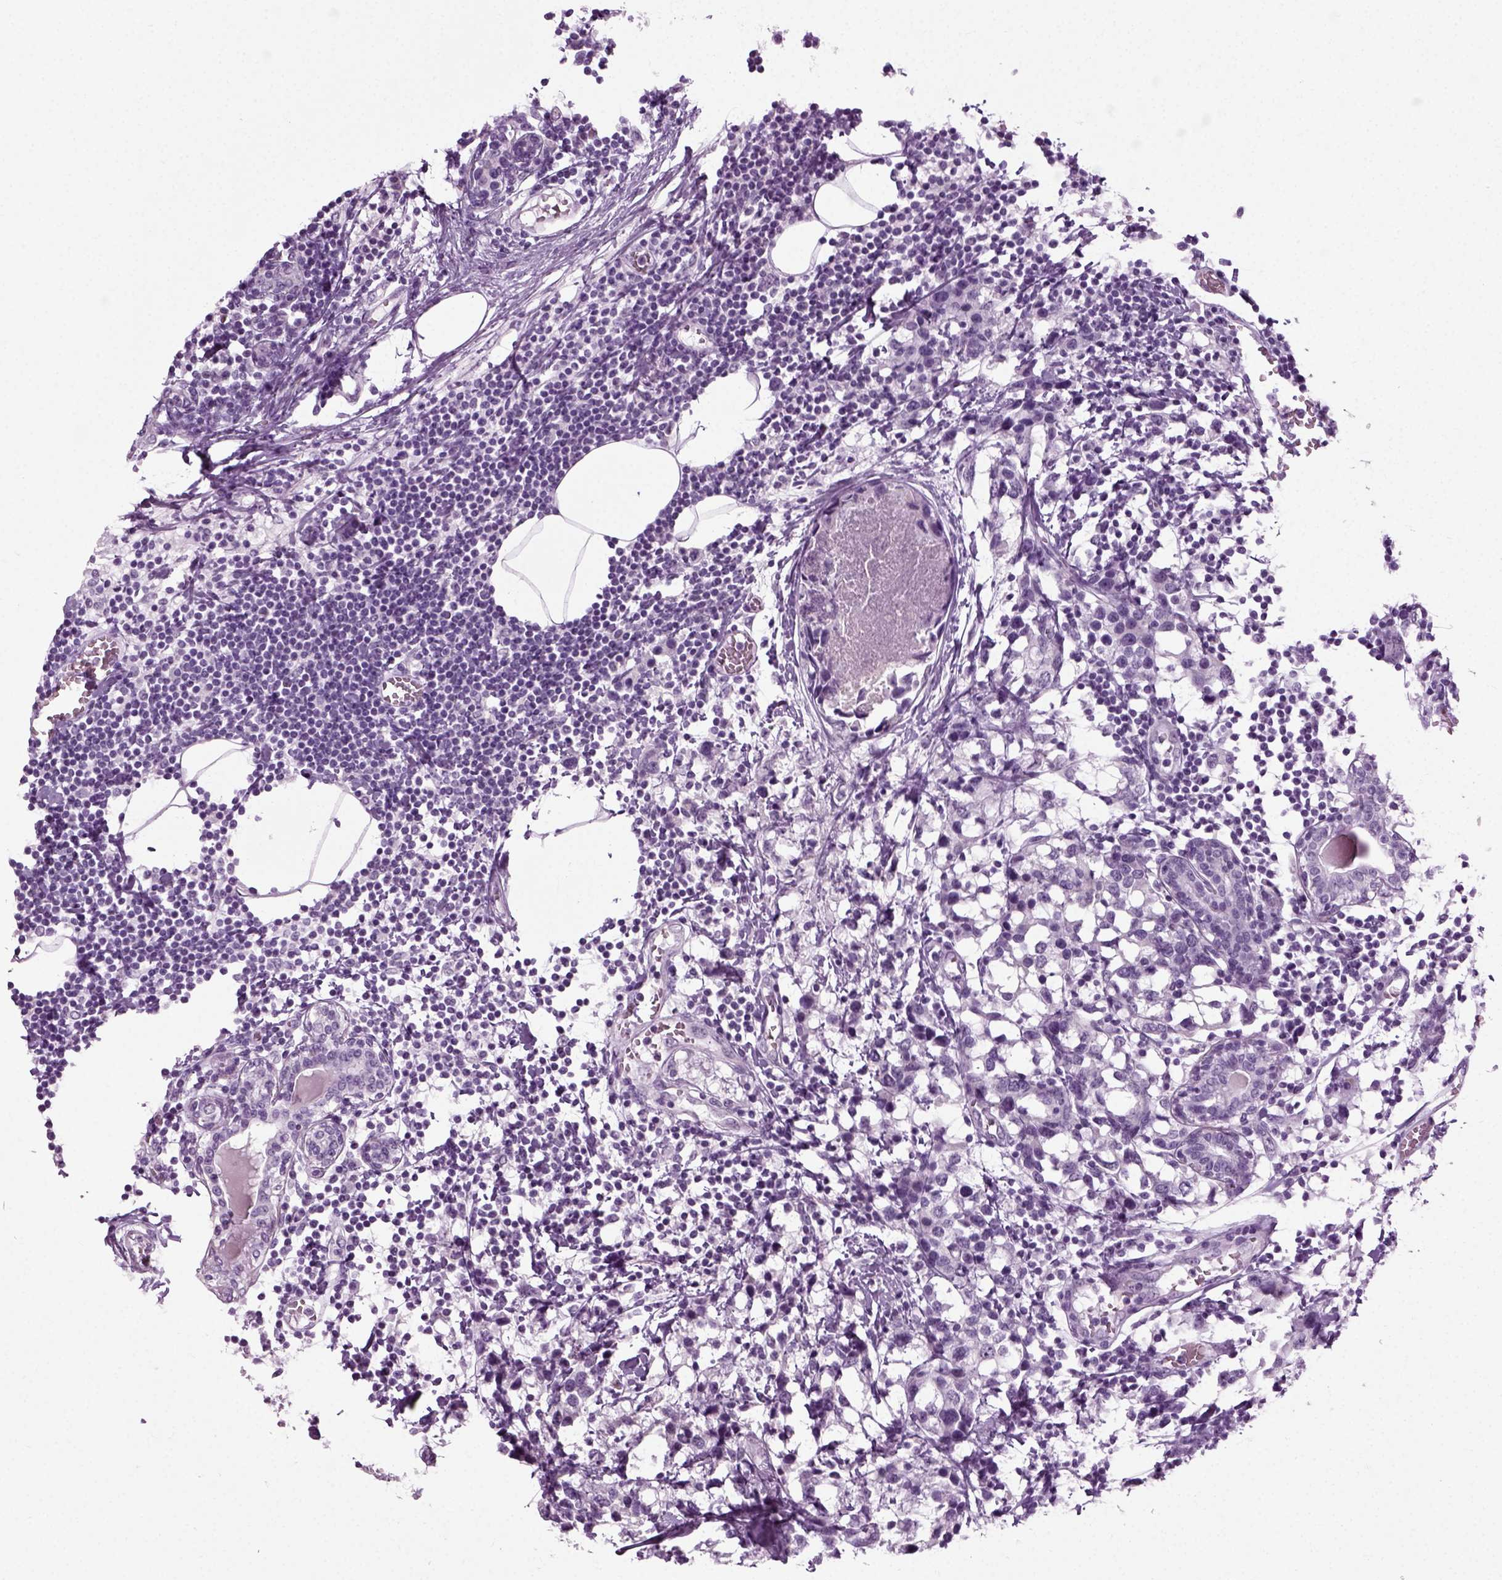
{"staining": {"intensity": "negative", "quantity": "none", "location": "none"}, "tissue": "breast cancer", "cell_type": "Tumor cells", "image_type": "cancer", "snomed": [{"axis": "morphology", "description": "Lobular carcinoma"}, {"axis": "topography", "description": "Breast"}], "caption": "A high-resolution image shows IHC staining of breast cancer (lobular carcinoma), which reveals no significant positivity in tumor cells.", "gene": "ZC2HC1C", "patient": {"sex": "female", "age": 59}}